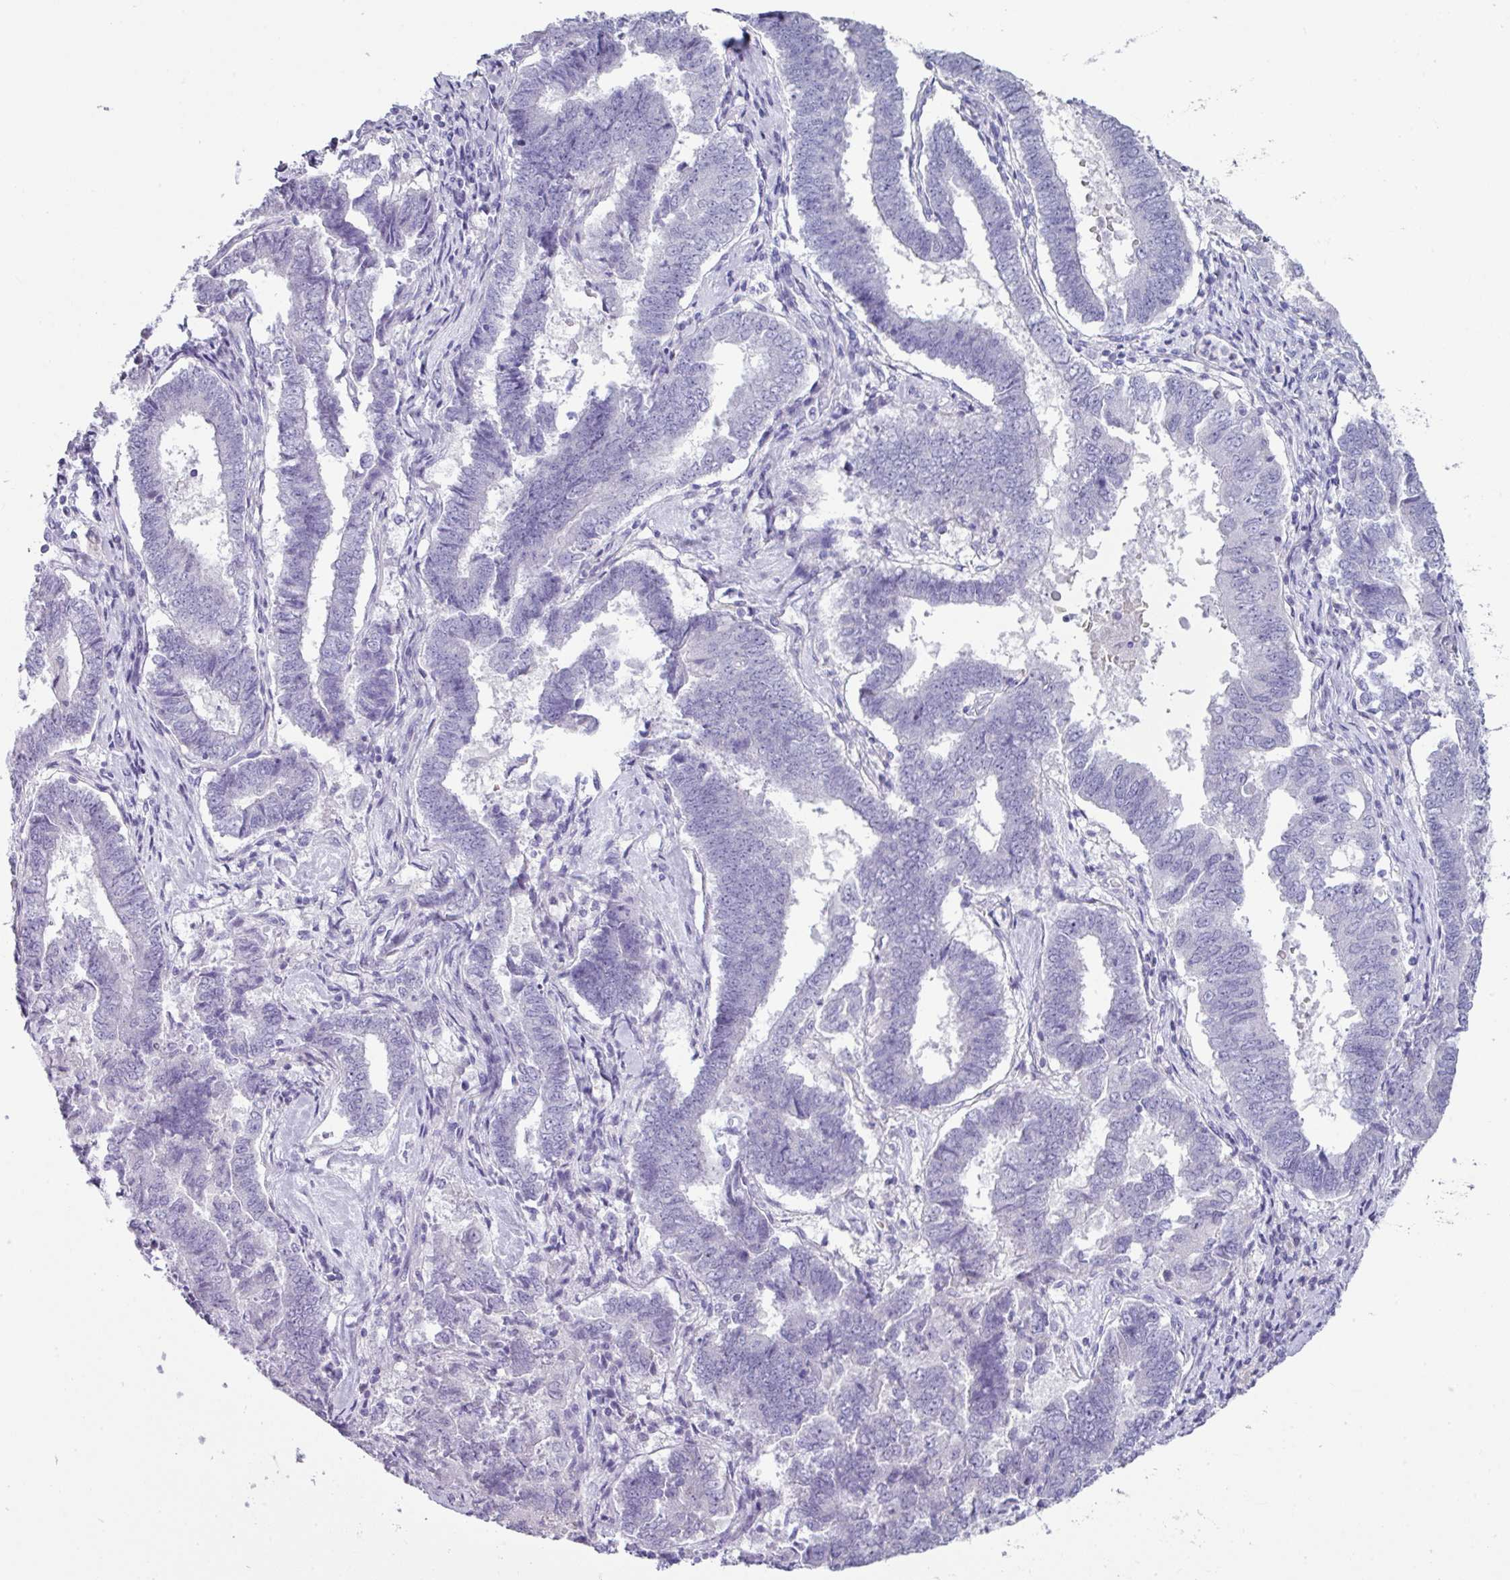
{"staining": {"intensity": "negative", "quantity": "none", "location": "none"}, "tissue": "endometrial cancer", "cell_type": "Tumor cells", "image_type": "cancer", "snomed": [{"axis": "morphology", "description": "Adenocarcinoma, NOS"}, {"axis": "topography", "description": "Endometrium"}], "caption": "IHC micrograph of endometrial cancer (adenocarcinoma) stained for a protein (brown), which displays no expression in tumor cells. (DAB (3,3'-diaminobenzidine) immunohistochemistry with hematoxylin counter stain).", "gene": "STAT5A", "patient": {"sex": "female", "age": 72}}